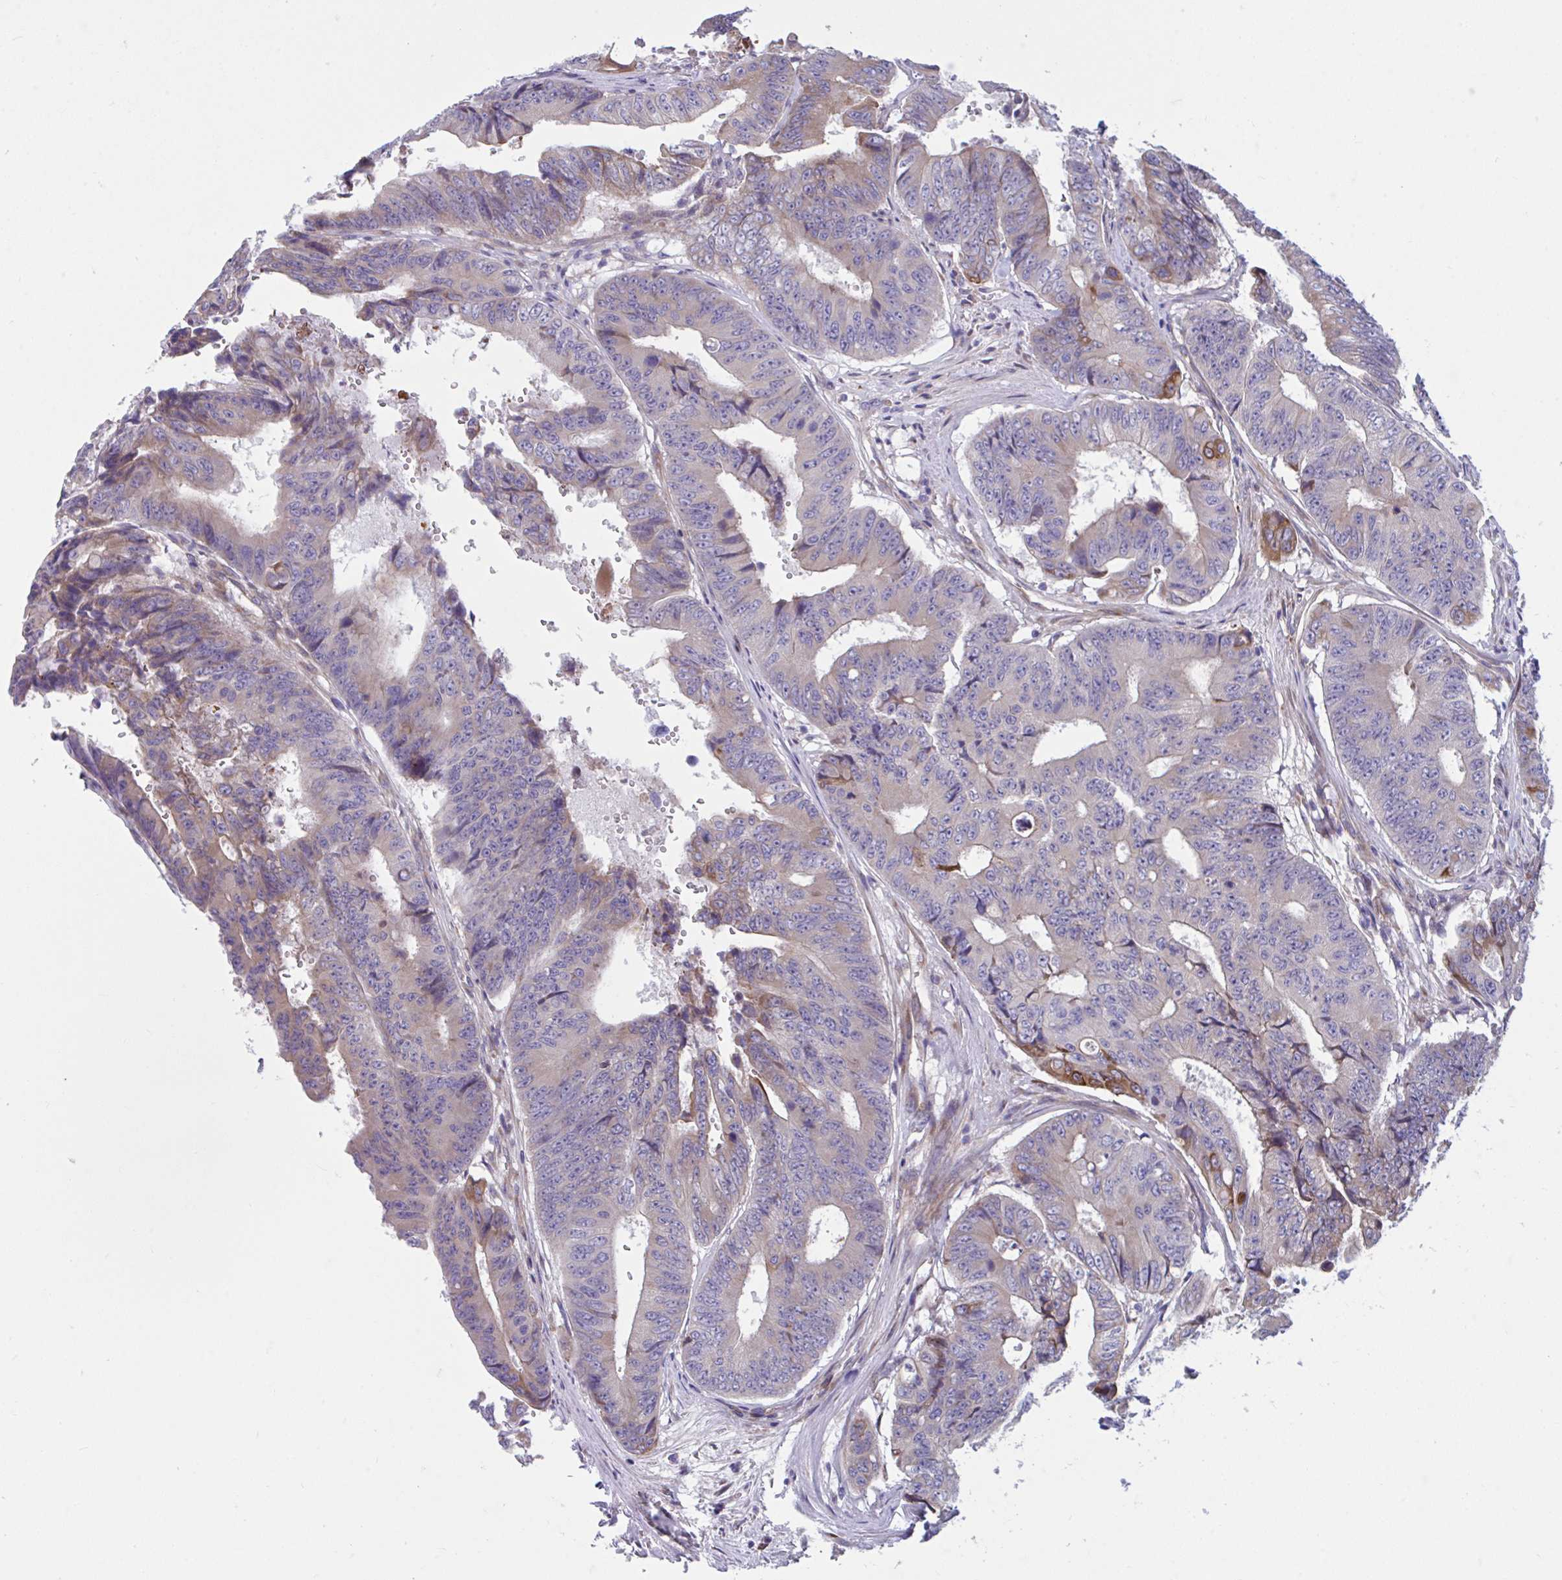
{"staining": {"intensity": "moderate", "quantity": "<25%", "location": "cytoplasmic/membranous"}, "tissue": "colorectal cancer", "cell_type": "Tumor cells", "image_type": "cancer", "snomed": [{"axis": "morphology", "description": "Adenocarcinoma, NOS"}, {"axis": "topography", "description": "Colon"}], "caption": "A high-resolution photomicrograph shows IHC staining of adenocarcinoma (colorectal), which reveals moderate cytoplasmic/membranous positivity in about <25% of tumor cells.", "gene": "WBP1", "patient": {"sex": "female", "age": 48}}